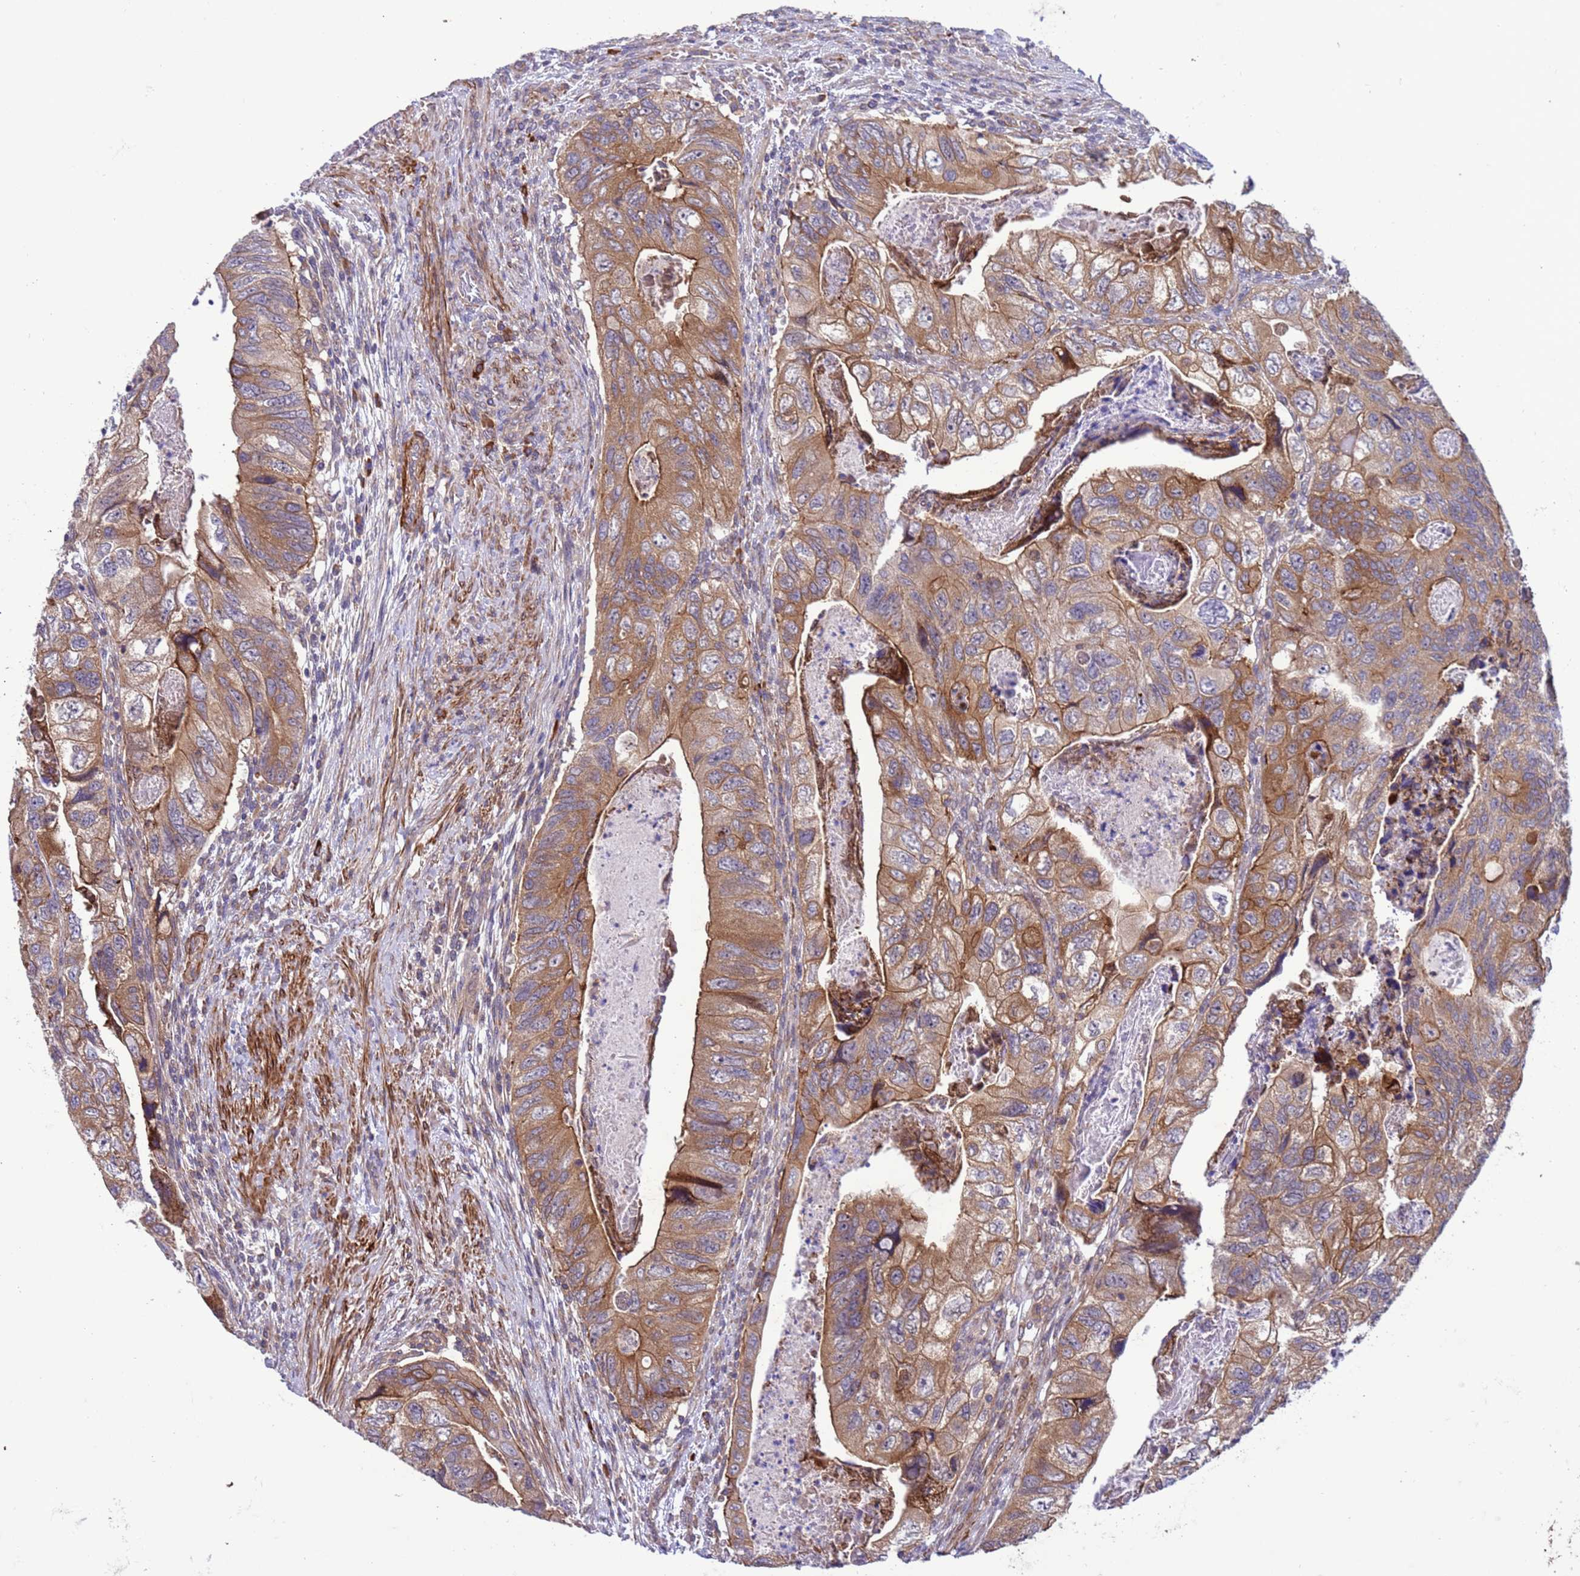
{"staining": {"intensity": "moderate", "quantity": ">75%", "location": "cytoplasmic/membranous"}, "tissue": "colorectal cancer", "cell_type": "Tumor cells", "image_type": "cancer", "snomed": [{"axis": "morphology", "description": "Adenocarcinoma, NOS"}, {"axis": "topography", "description": "Rectum"}], "caption": "Moderate cytoplasmic/membranous protein staining is appreciated in about >75% of tumor cells in colorectal cancer (adenocarcinoma). (DAB (3,3'-diaminobenzidine) = brown stain, brightfield microscopy at high magnification).", "gene": "GEN1", "patient": {"sex": "male", "age": 63}}